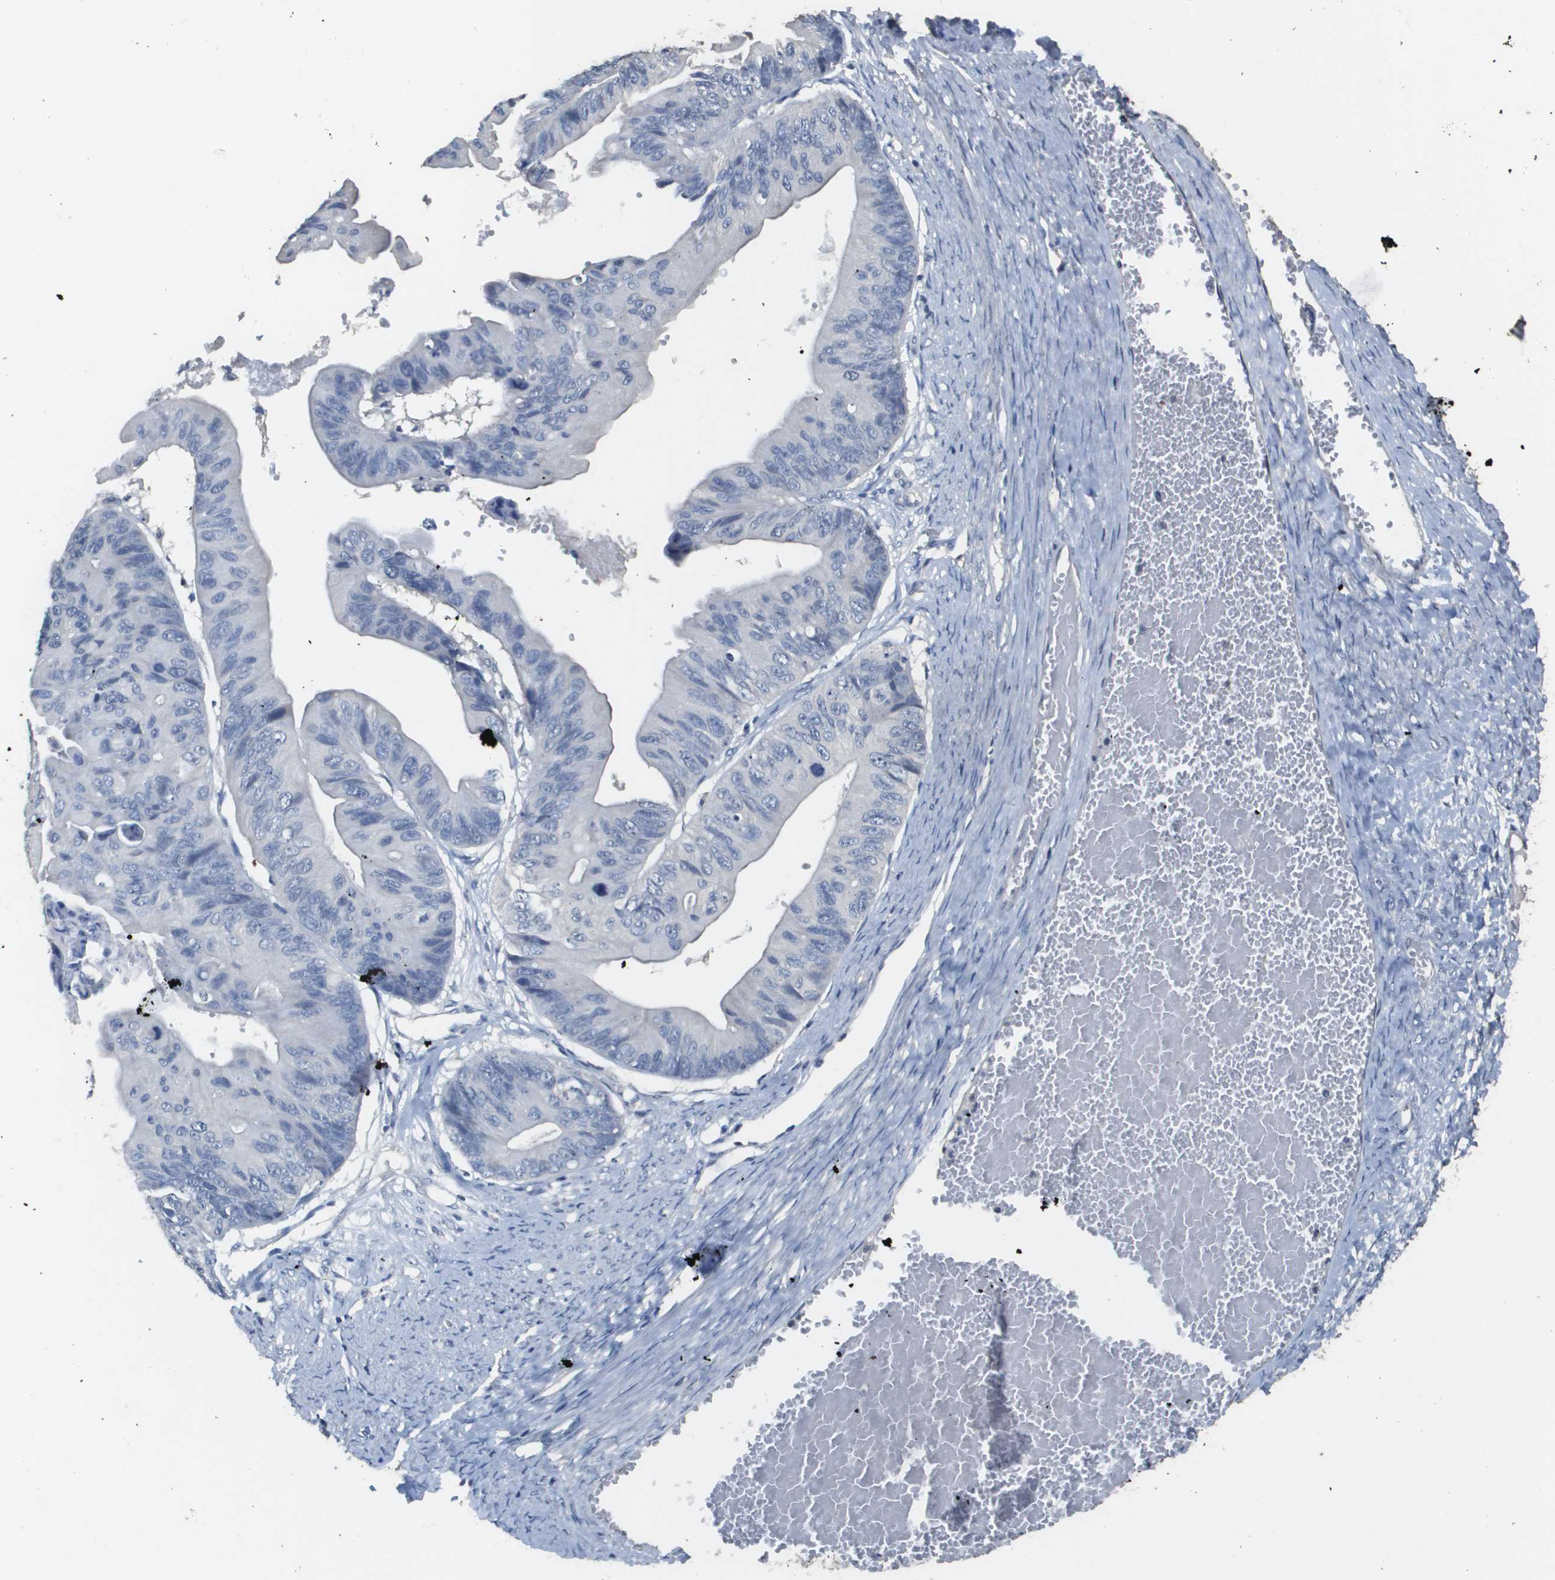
{"staining": {"intensity": "negative", "quantity": "none", "location": "none"}, "tissue": "ovarian cancer", "cell_type": "Tumor cells", "image_type": "cancer", "snomed": [{"axis": "morphology", "description": "Cystadenocarcinoma, mucinous, NOS"}, {"axis": "topography", "description": "Ovary"}], "caption": "Image shows no protein staining in tumor cells of ovarian cancer tissue.", "gene": "MT3", "patient": {"sex": "female", "age": 61}}